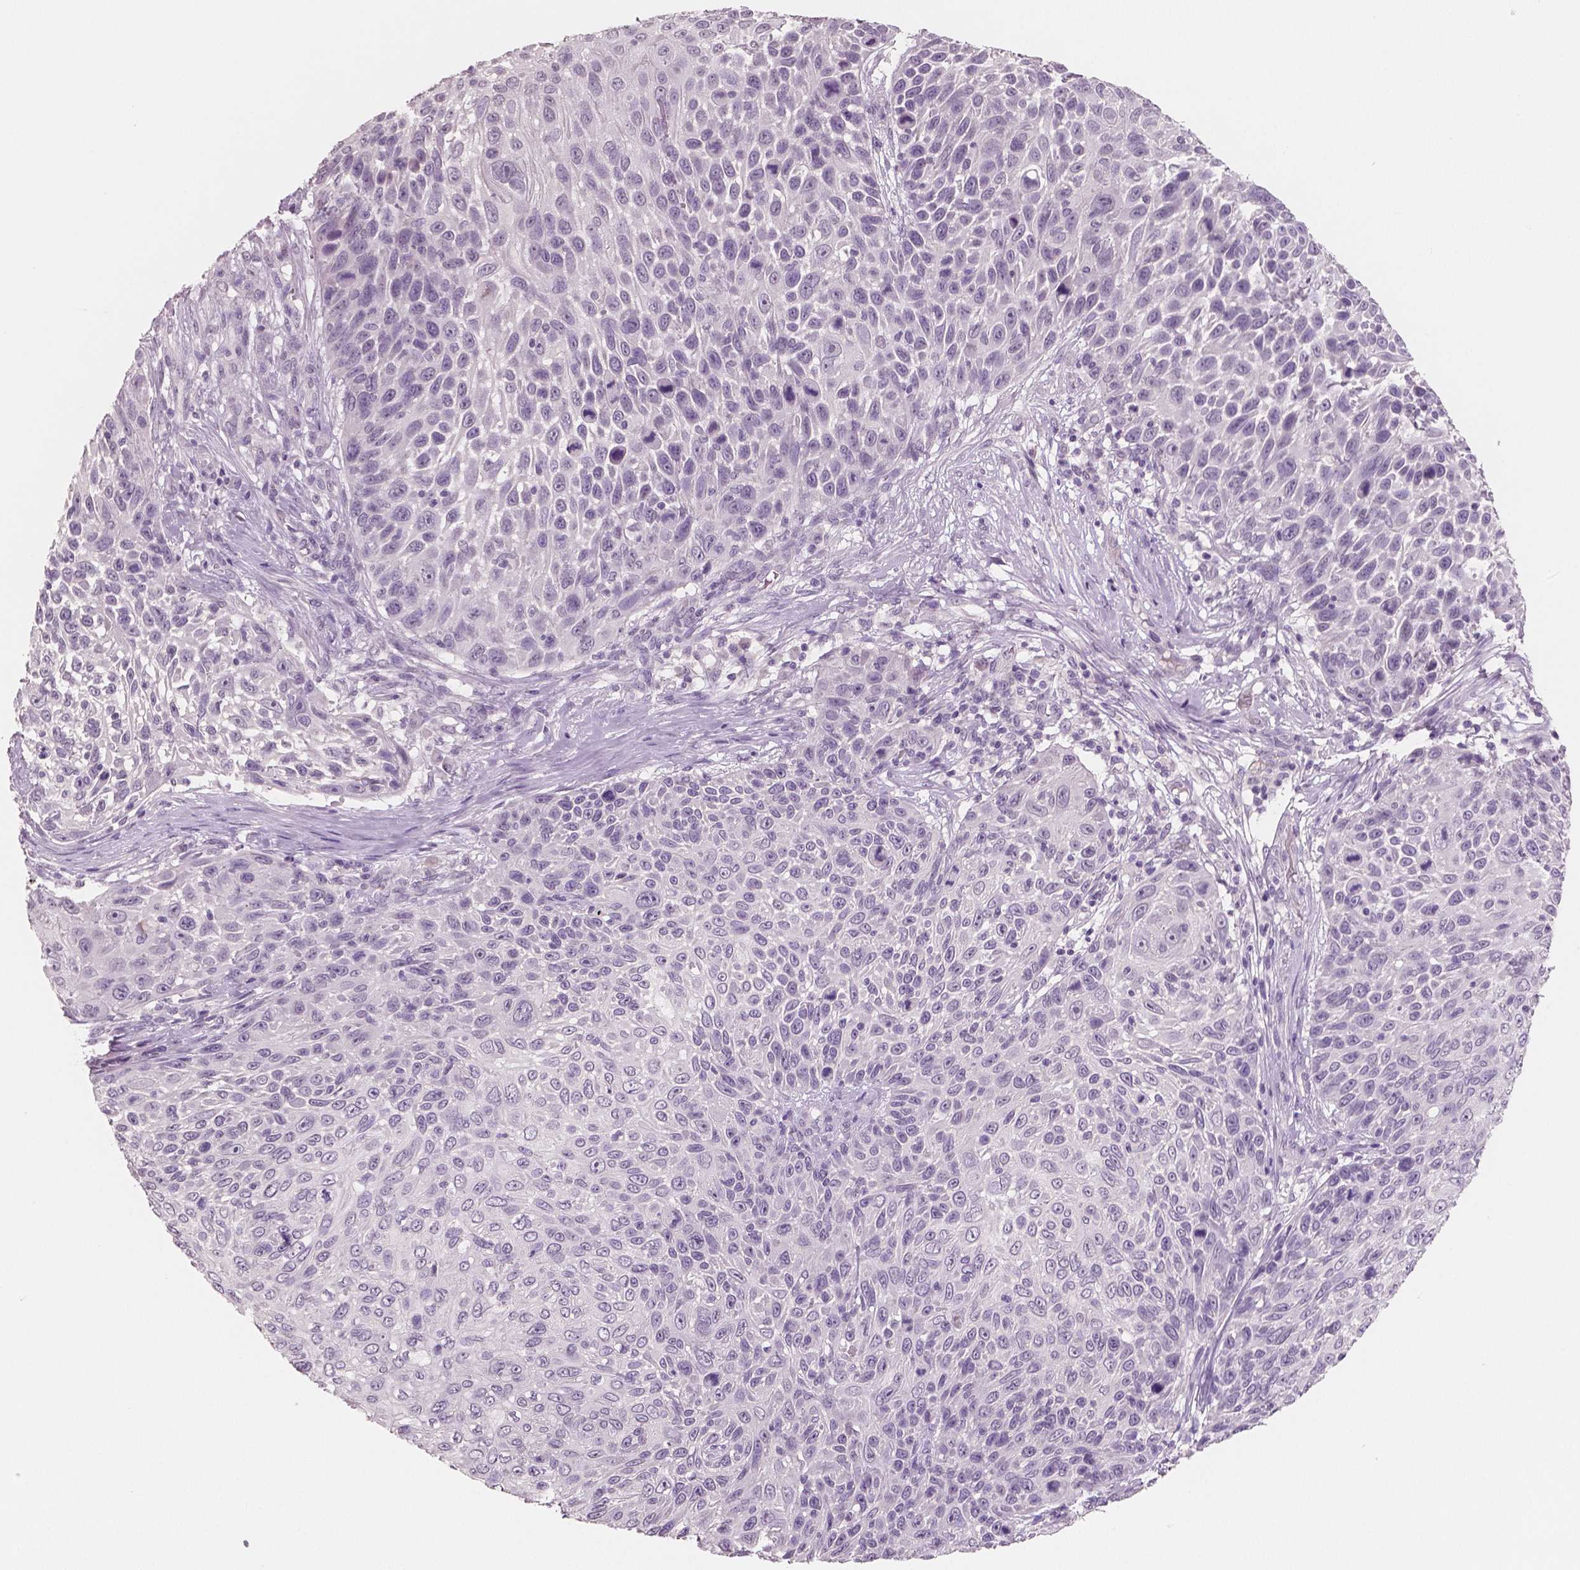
{"staining": {"intensity": "negative", "quantity": "none", "location": "none"}, "tissue": "skin cancer", "cell_type": "Tumor cells", "image_type": "cancer", "snomed": [{"axis": "morphology", "description": "Squamous cell carcinoma, NOS"}, {"axis": "topography", "description": "Skin"}], "caption": "Skin cancer was stained to show a protein in brown. There is no significant expression in tumor cells.", "gene": "NECAB1", "patient": {"sex": "male", "age": 92}}